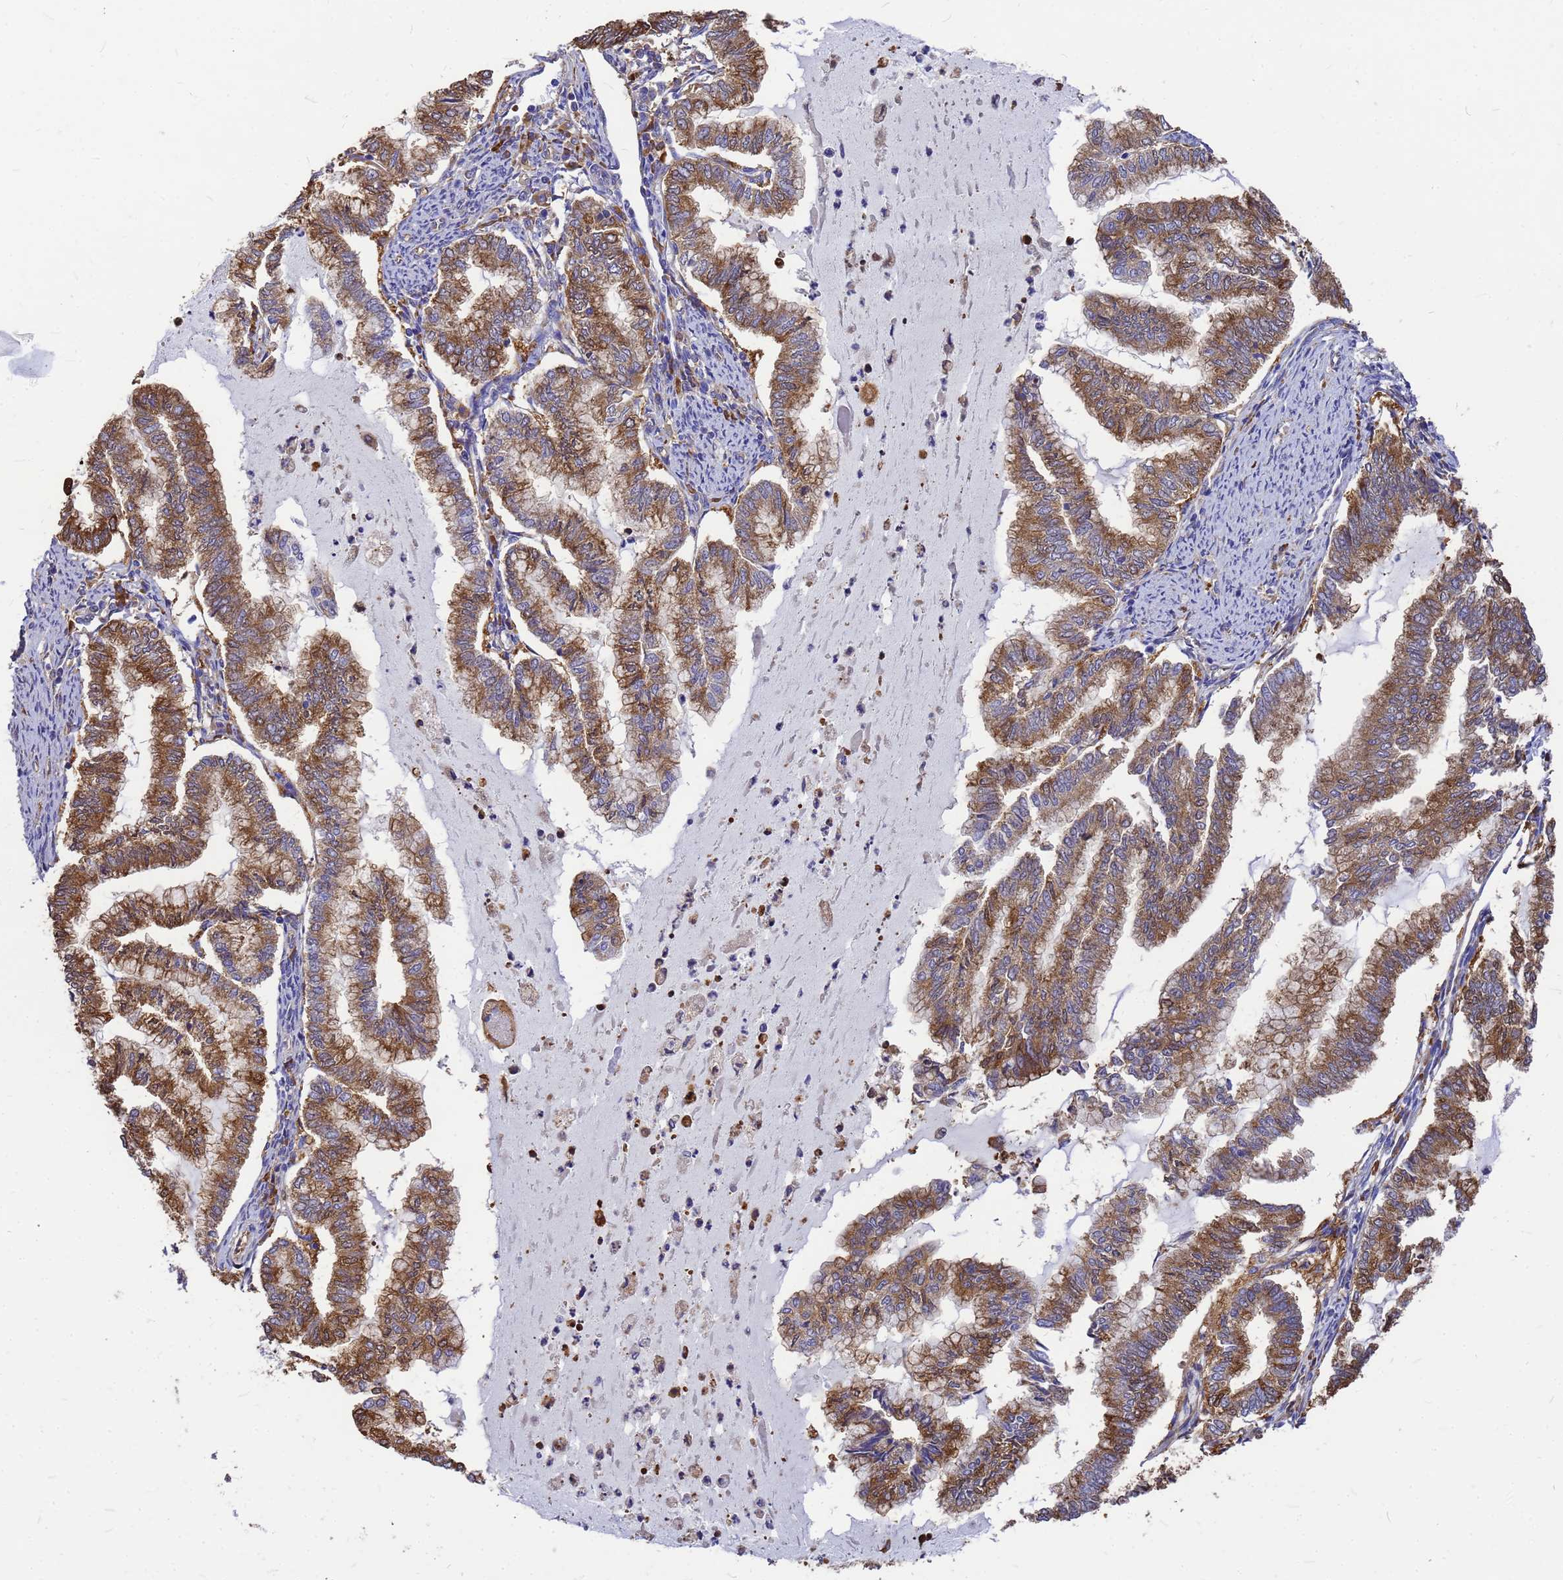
{"staining": {"intensity": "moderate", "quantity": ">75%", "location": "cytoplasmic/membranous"}, "tissue": "endometrial cancer", "cell_type": "Tumor cells", "image_type": "cancer", "snomed": [{"axis": "morphology", "description": "Adenocarcinoma, NOS"}, {"axis": "topography", "description": "Endometrium"}], "caption": "The image reveals a brown stain indicating the presence of a protein in the cytoplasmic/membranous of tumor cells in endometrial cancer. The staining is performed using DAB brown chromogen to label protein expression. The nuclei are counter-stained blue using hematoxylin.", "gene": "GID4", "patient": {"sex": "female", "age": 79}}